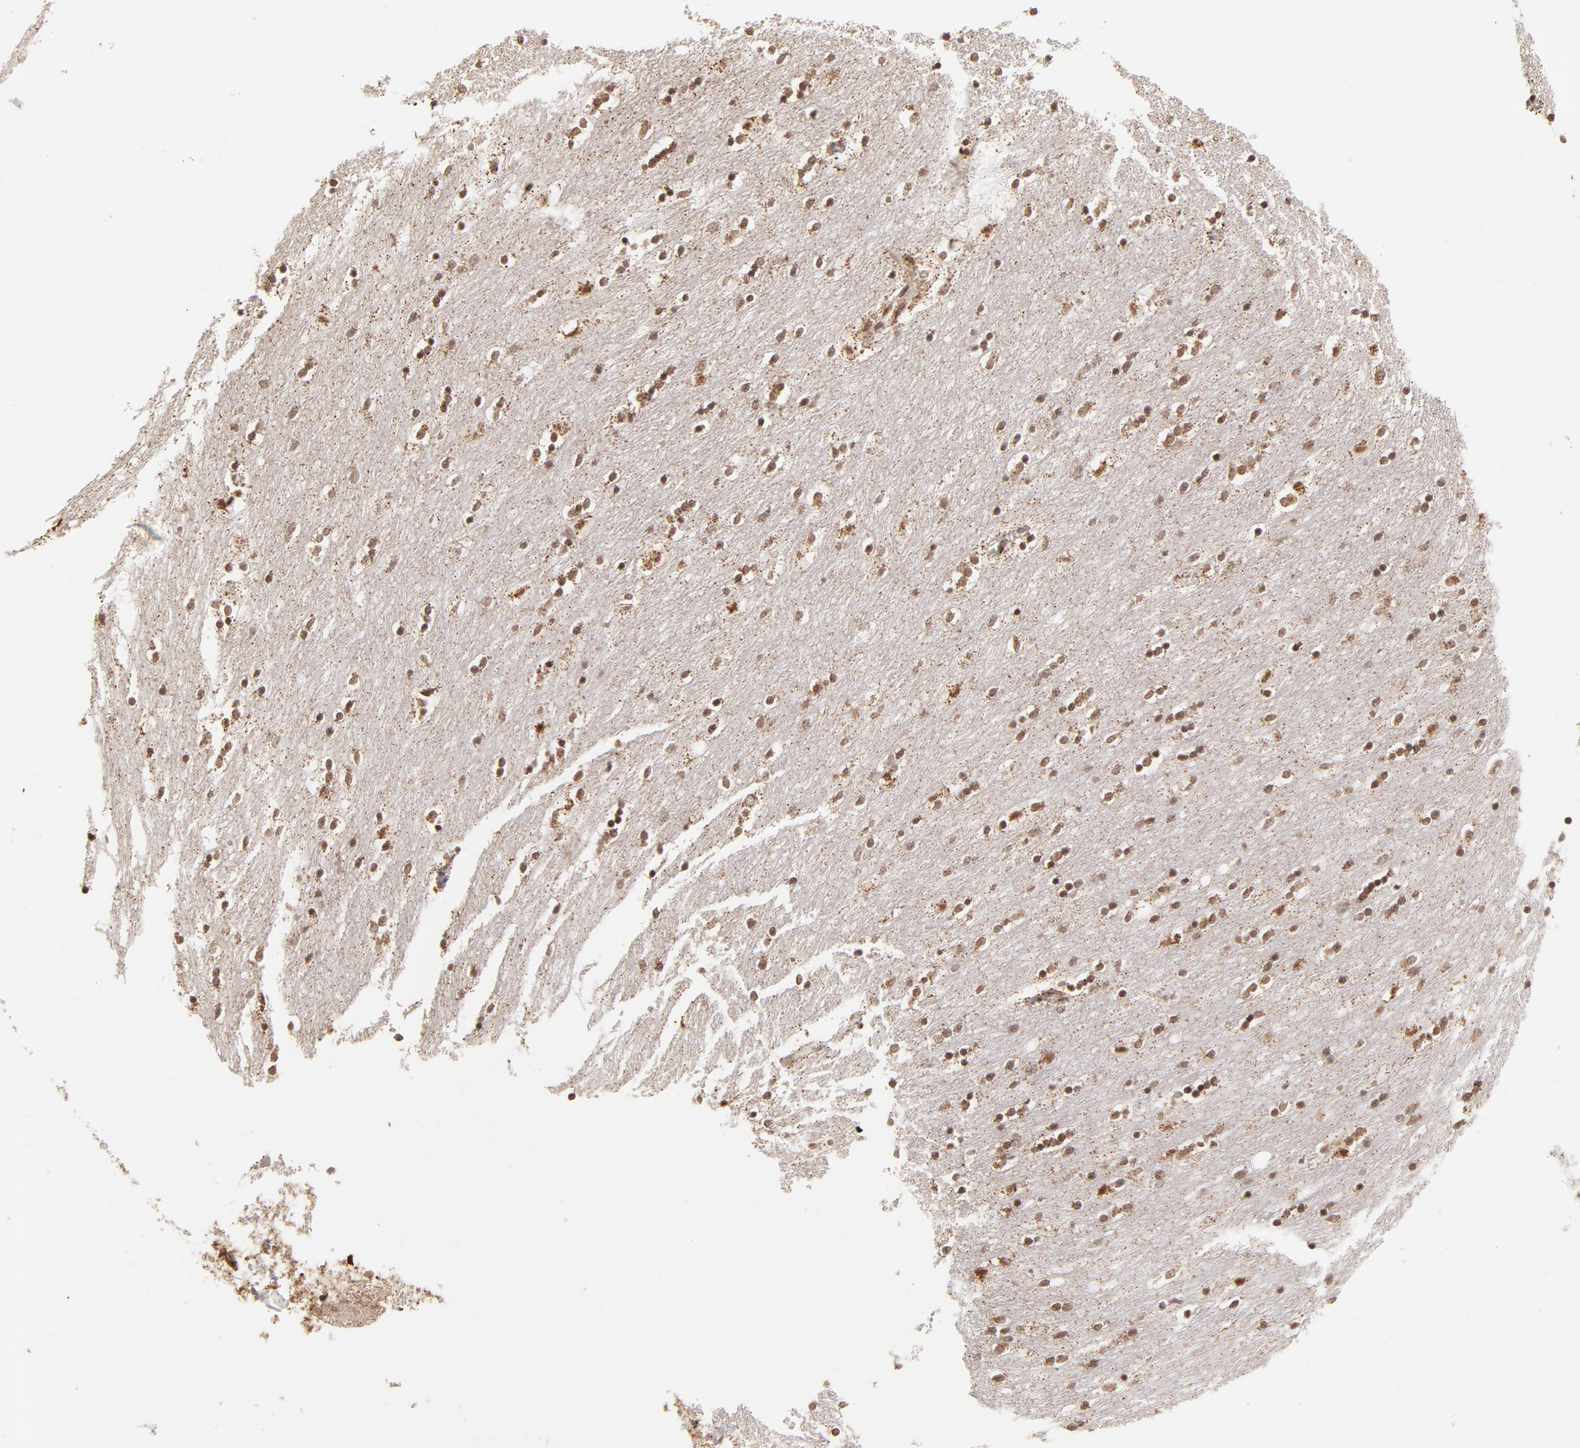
{"staining": {"intensity": "moderate", "quantity": ">75%", "location": "nuclear"}, "tissue": "caudate", "cell_type": "Glial cells", "image_type": "normal", "snomed": [{"axis": "morphology", "description": "Normal tissue, NOS"}, {"axis": "topography", "description": "Lateral ventricle wall"}], "caption": "A histopathology image of human caudate stained for a protein demonstrates moderate nuclear brown staining in glial cells.", "gene": "ZFX", "patient": {"sex": "female", "age": 54}}